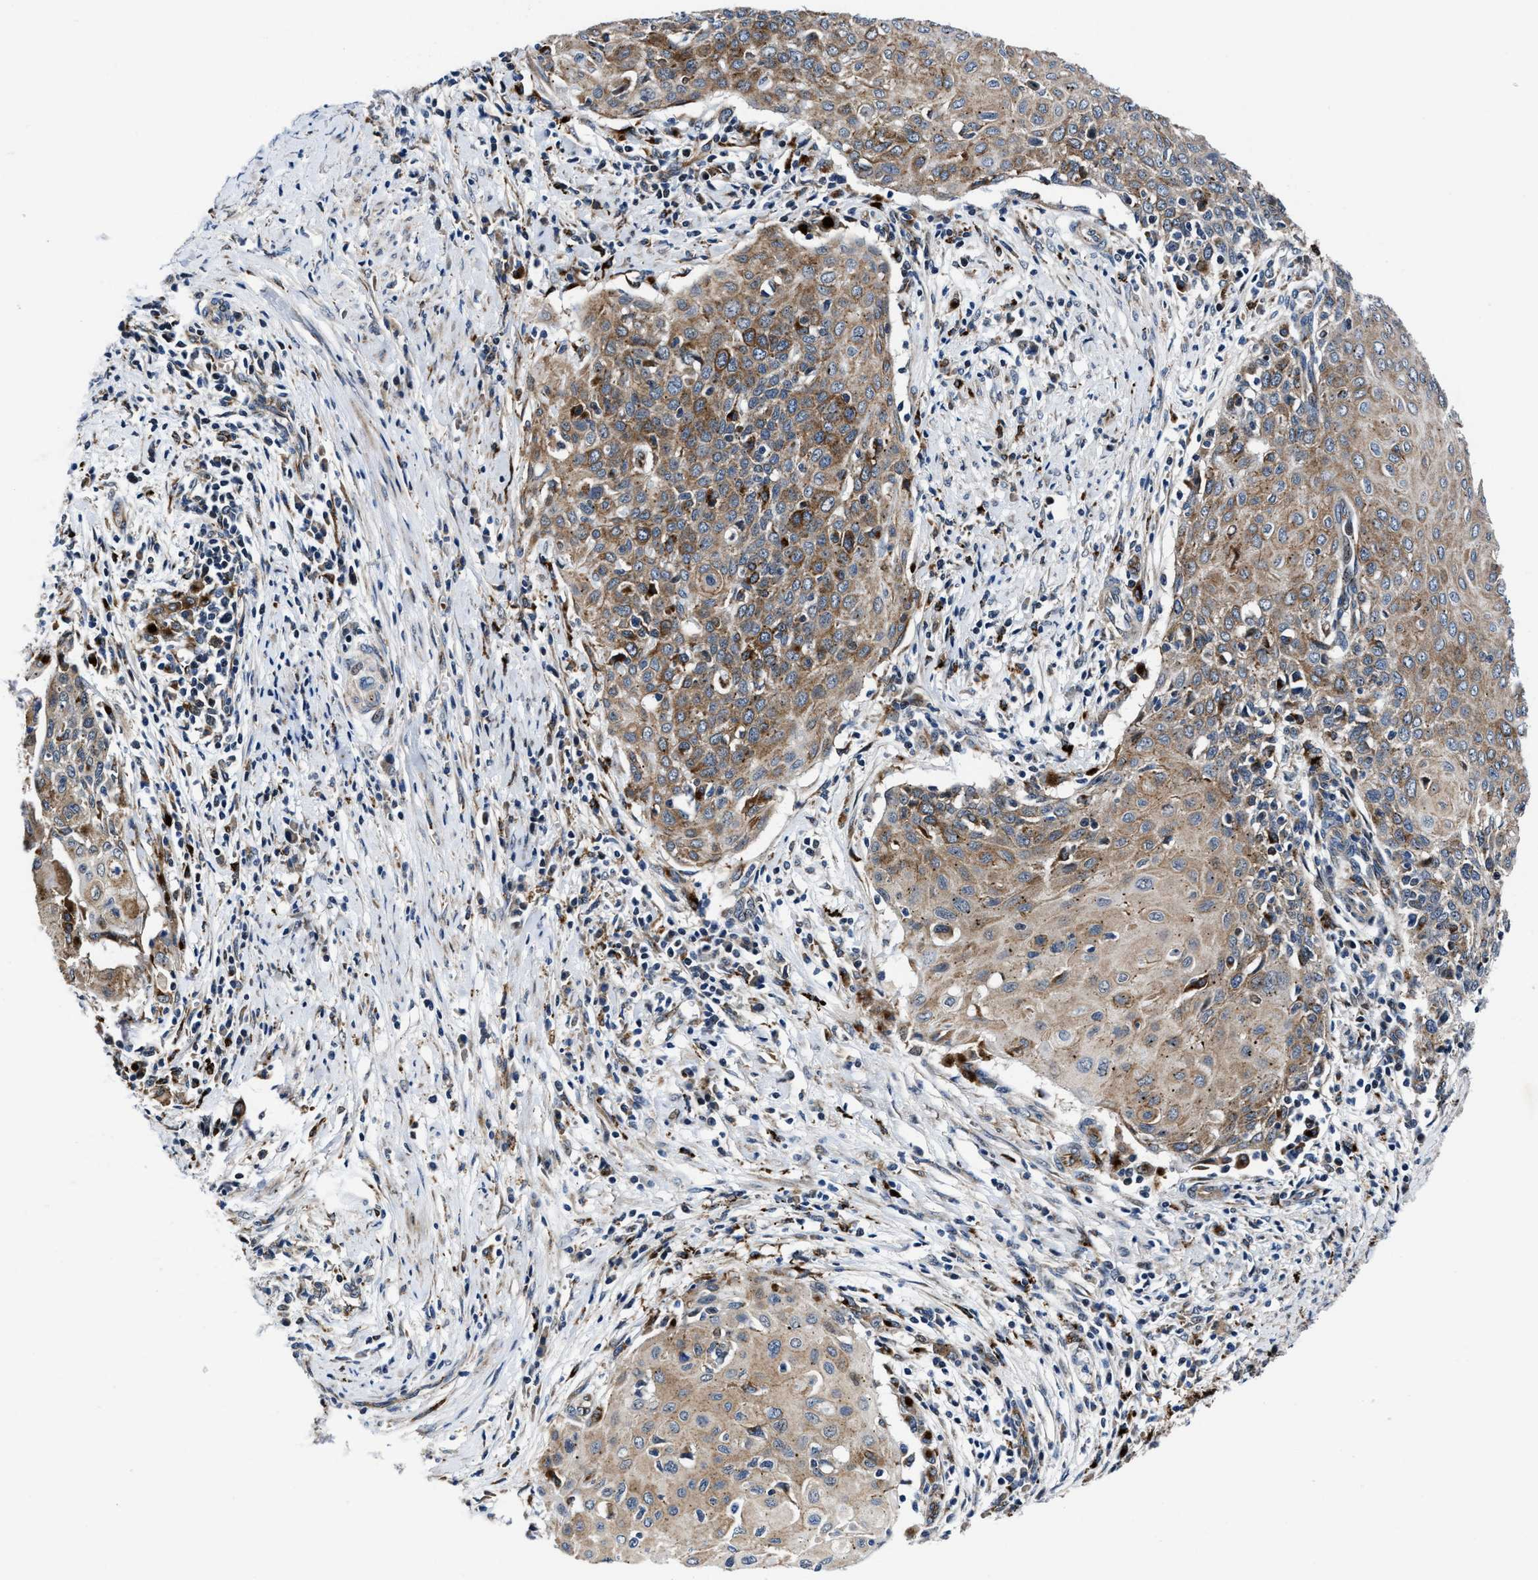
{"staining": {"intensity": "moderate", "quantity": ">75%", "location": "cytoplasmic/membranous"}, "tissue": "cervical cancer", "cell_type": "Tumor cells", "image_type": "cancer", "snomed": [{"axis": "morphology", "description": "Squamous cell carcinoma, NOS"}, {"axis": "topography", "description": "Cervix"}], "caption": "Moderate cytoplasmic/membranous expression is identified in about >75% of tumor cells in cervical cancer.", "gene": "C2orf66", "patient": {"sex": "female", "age": 39}}